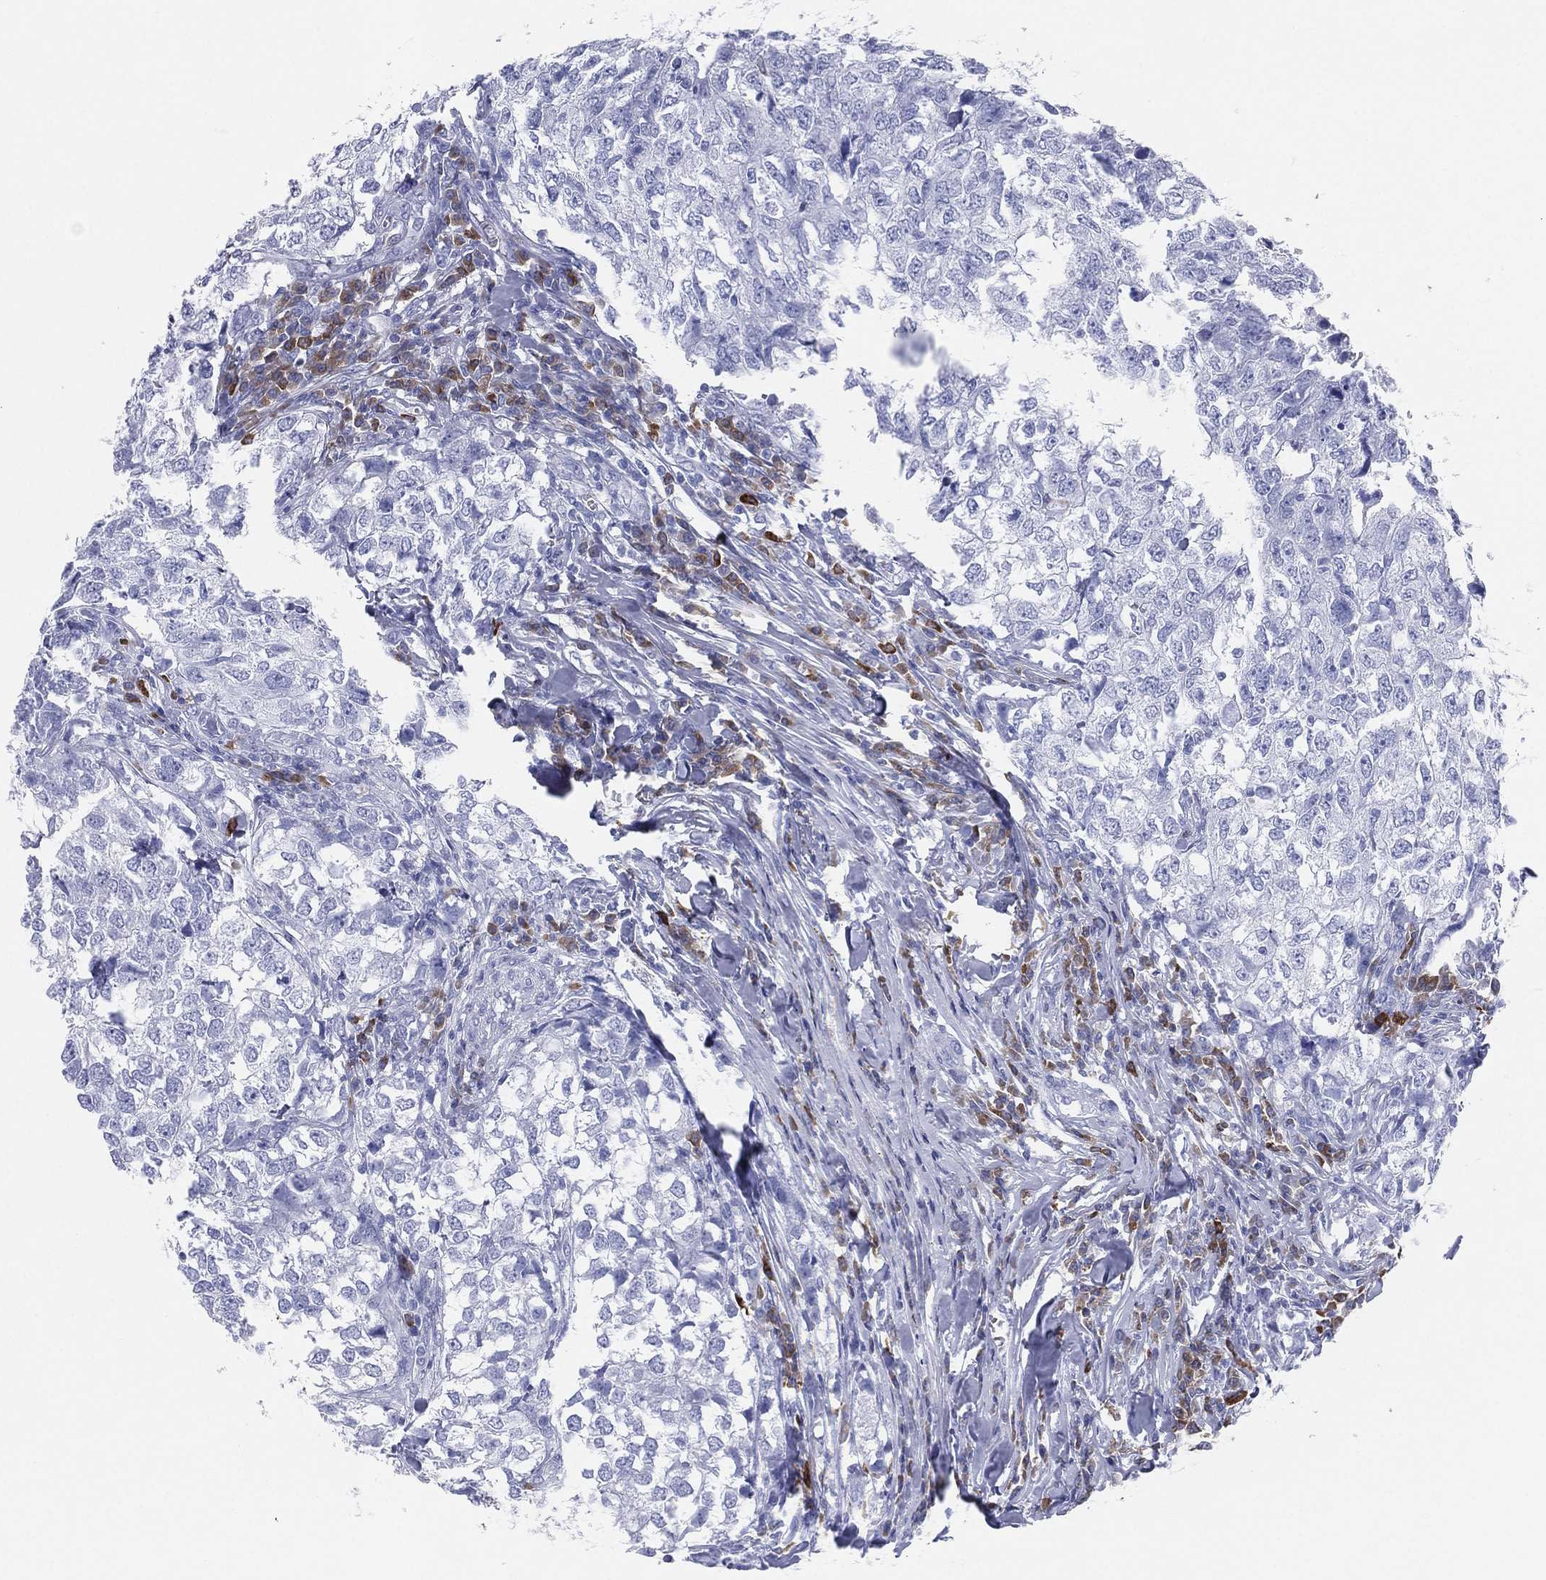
{"staining": {"intensity": "negative", "quantity": "none", "location": "none"}, "tissue": "breast cancer", "cell_type": "Tumor cells", "image_type": "cancer", "snomed": [{"axis": "morphology", "description": "Duct carcinoma"}, {"axis": "topography", "description": "Breast"}], "caption": "High magnification brightfield microscopy of breast infiltrating ductal carcinoma stained with DAB (3,3'-diaminobenzidine) (brown) and counterstained with hematoxylin (blue): tumor cells show no significant expression. The staining is performed using DAB (3,3'-diaminobenzidine) brown chromogen with nuclei counter-stained in using hematoxylin.", "gene": "CD79A", "patient": {"sex": "female", "age": 30}}